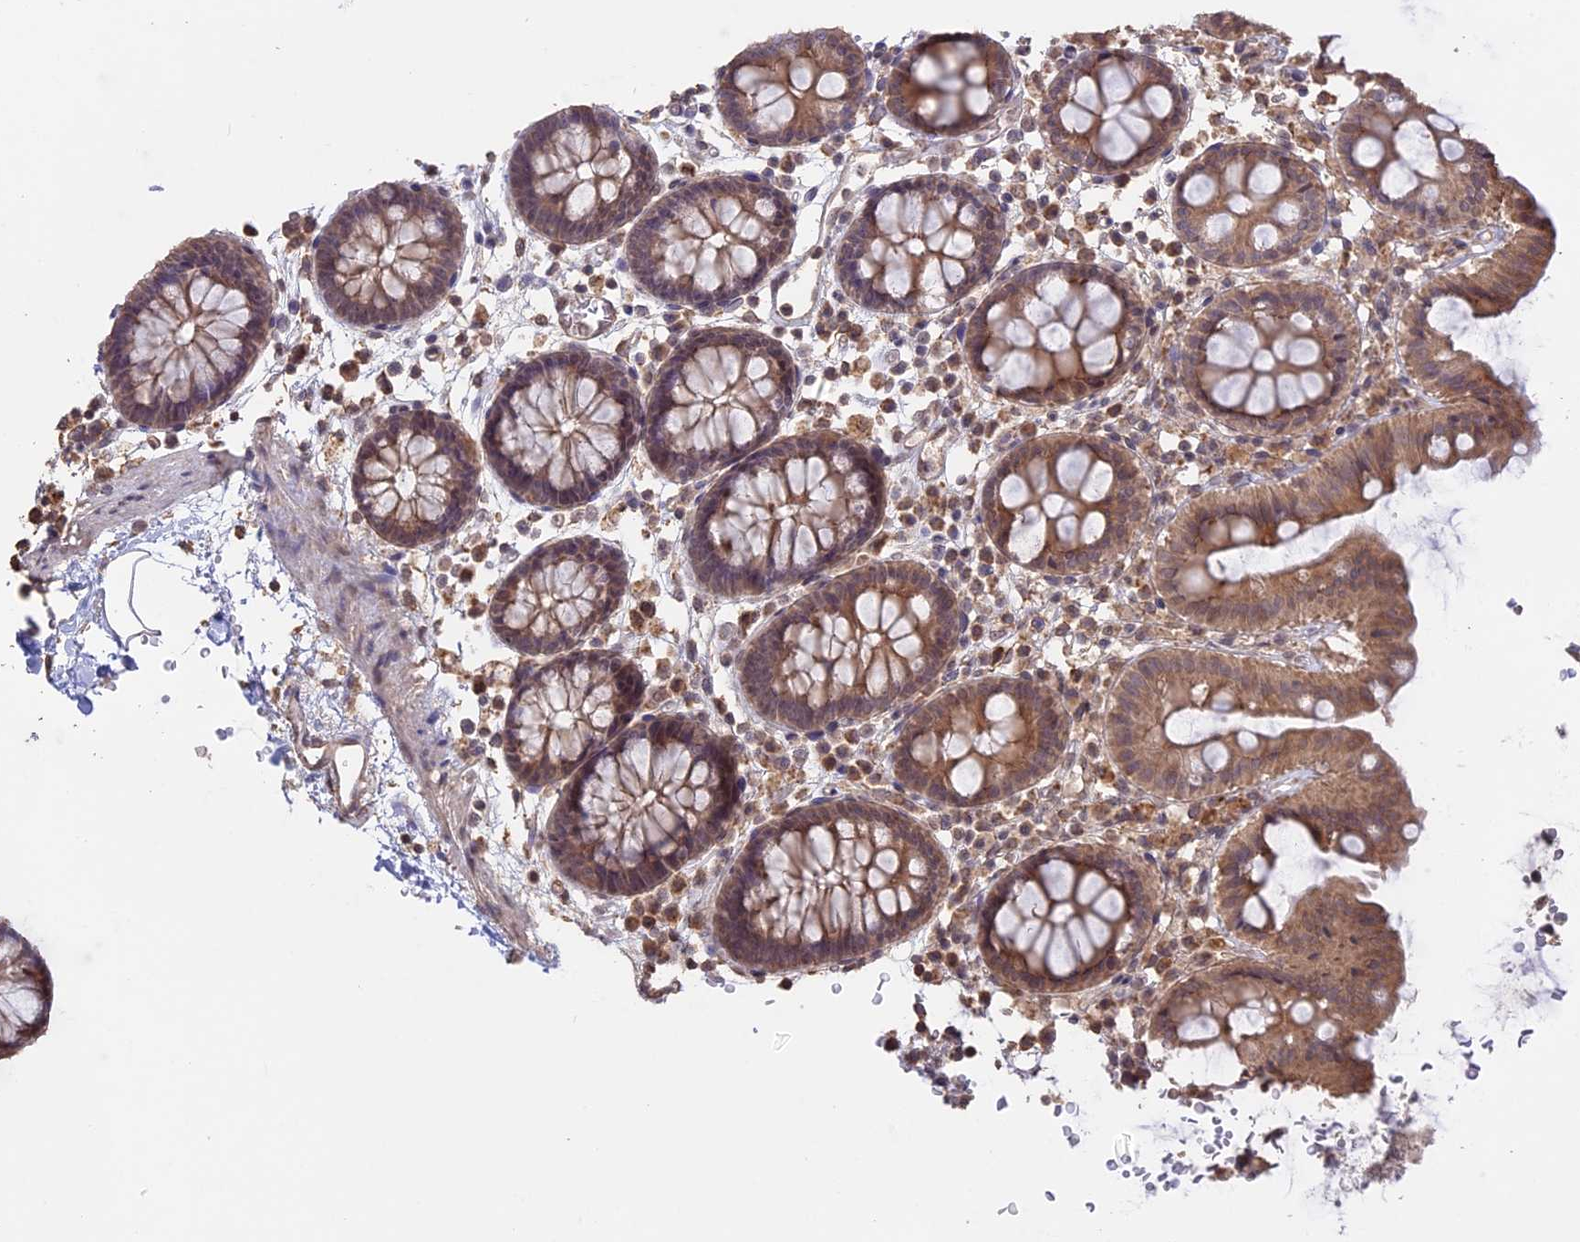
{"staining": {"intensity": "weak", "quantity": ">75%", "location": "cytoplasmic/membranous"}, "tissue": "colon", "cell_type": "Endothelial cells", "image_type": "normal", "snomed": [{"axis": "morphology", "description": "Normal tissue, NOS"}, {"axis": "topography", "description": "Colon"}], "caption": "Immunohistochemical staining of normal colon exhibits low levels of weak cytoplasmic/membranous staining in about >75% of endothelial cells.", "gene": "FAM210B", "patient": {"sex": "male", "age": 75}}